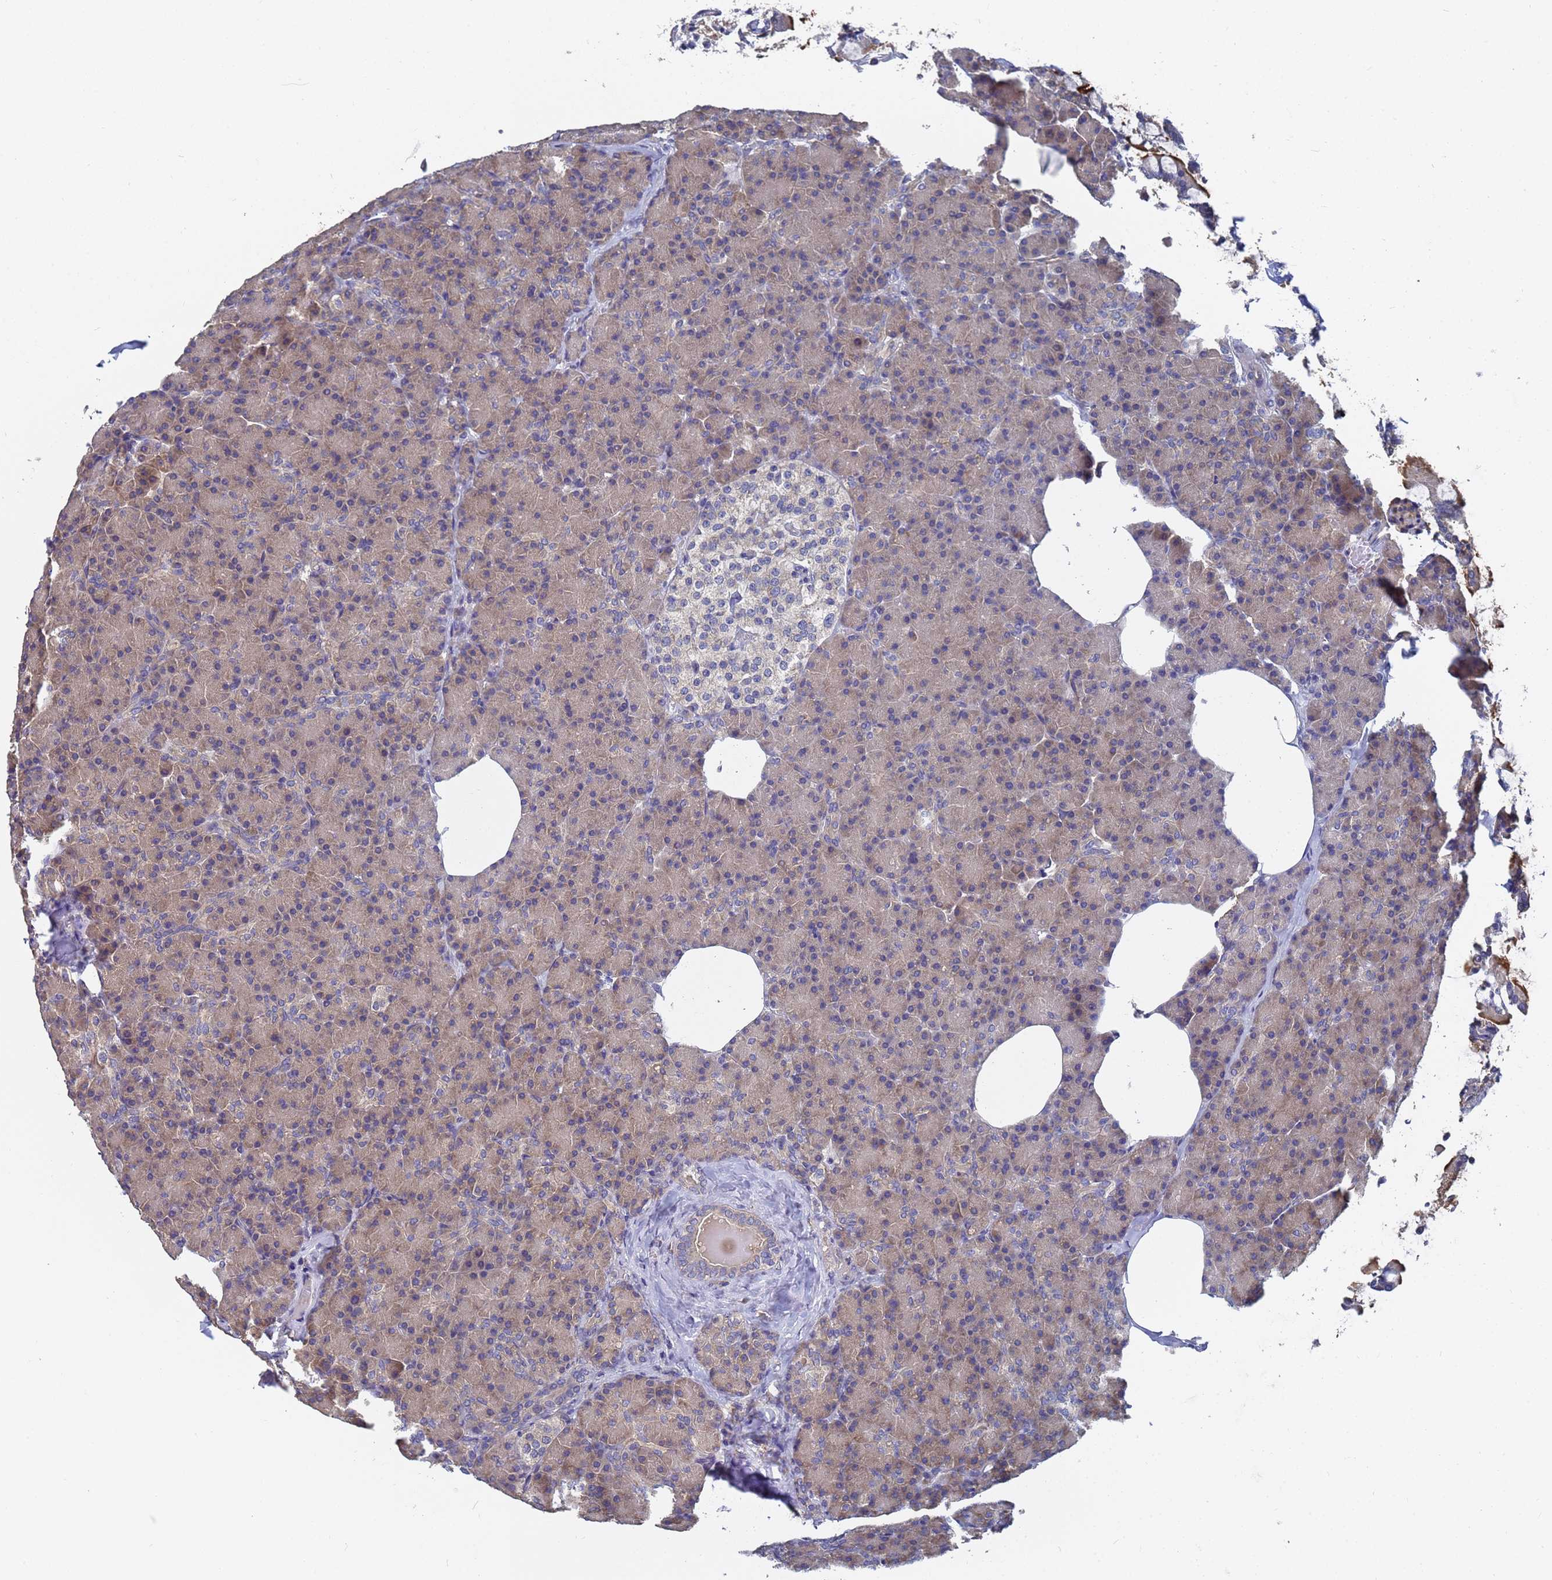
{"staining": {"intensity": "moderate", "quantity": "25%-75%", "location": "cytoplasmic/membranous"}, "tissue": "pancreas", "cell_type": "Exocrine glandular cells", "image_type": "normal", "snomed": [{"axis": "morphology", "description": "Normal tissue, NOS"}, {"axis": "topography", "description": "Pancreas"}], "caption": "Benign pancreas was stained to show a protein in brown. There is medium levels of moderate cytoplasmic/membranous staining in about 25%-75% of exocrine glandular cells. (DAB (3,3'-diaminobenzidine) IHC with brightfield microscopy, high magnification).", "gene": "ALS2CL", "patient": {"sex": "female", "age": 43}}